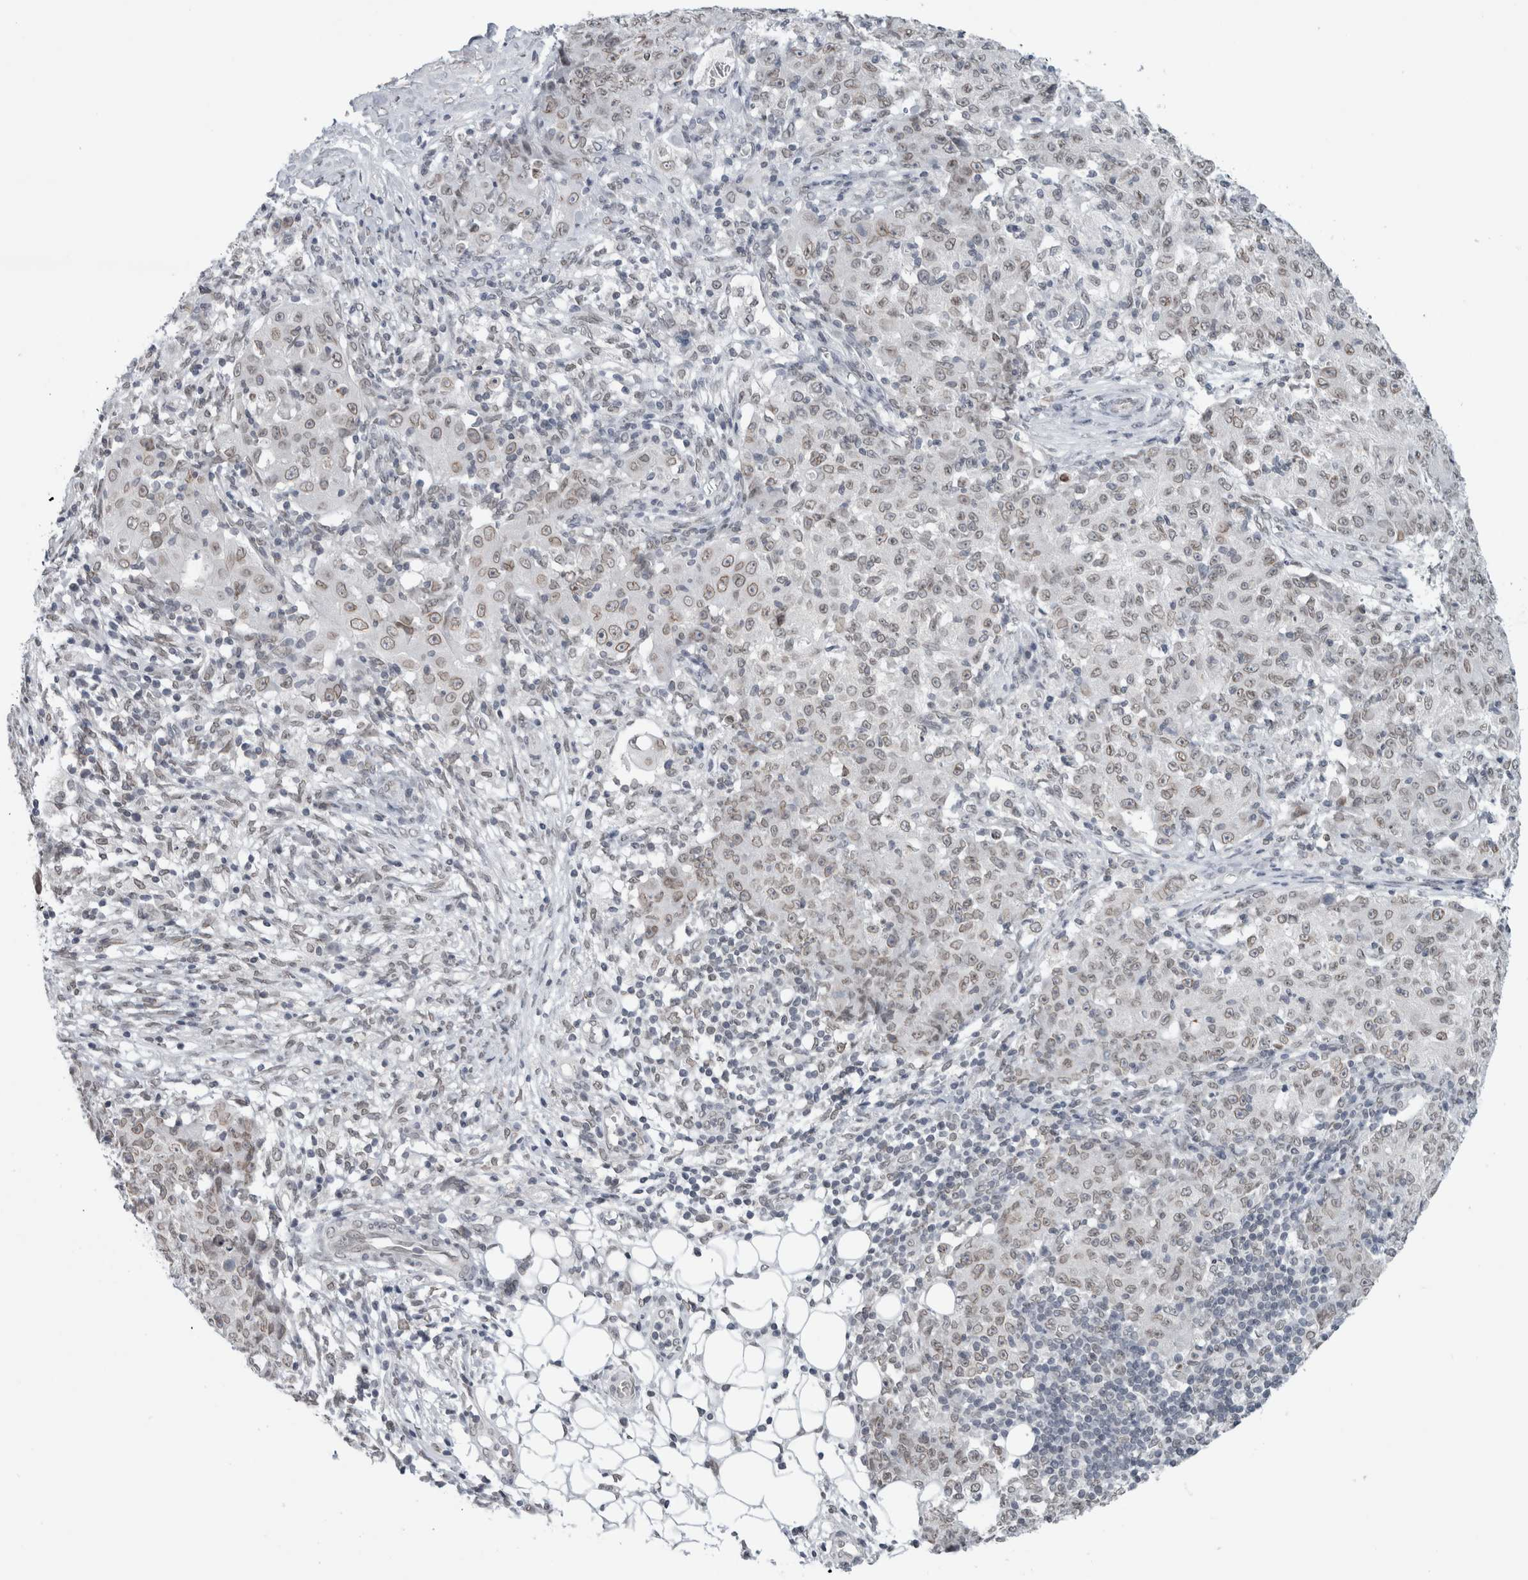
{"staining": {"intensity": "weak", "quantity": ">75%", "location": "nuclear"}, "tissue": "ovarian cancer", "cell_type": "Tumor cells", "image_type": "cancer", "snomed": [{"axis": "morphology", "description": "Carcinoma, endometroid"}, {"axis": "topography", "description": "Ovary"}], "caption": "High-magnification brightfield microscopy of ovarian cancer (endometroid carcinoma) stained with DAB (3,3'-diaminobenzidine) (brown) and counterstained with hematoxylin (blue). tumor cells exhibit weak nuclear expression is appreciated in about>75% of cells.", "gene": "ZNF770", "patient": {"sex": "female", "age": 42}}